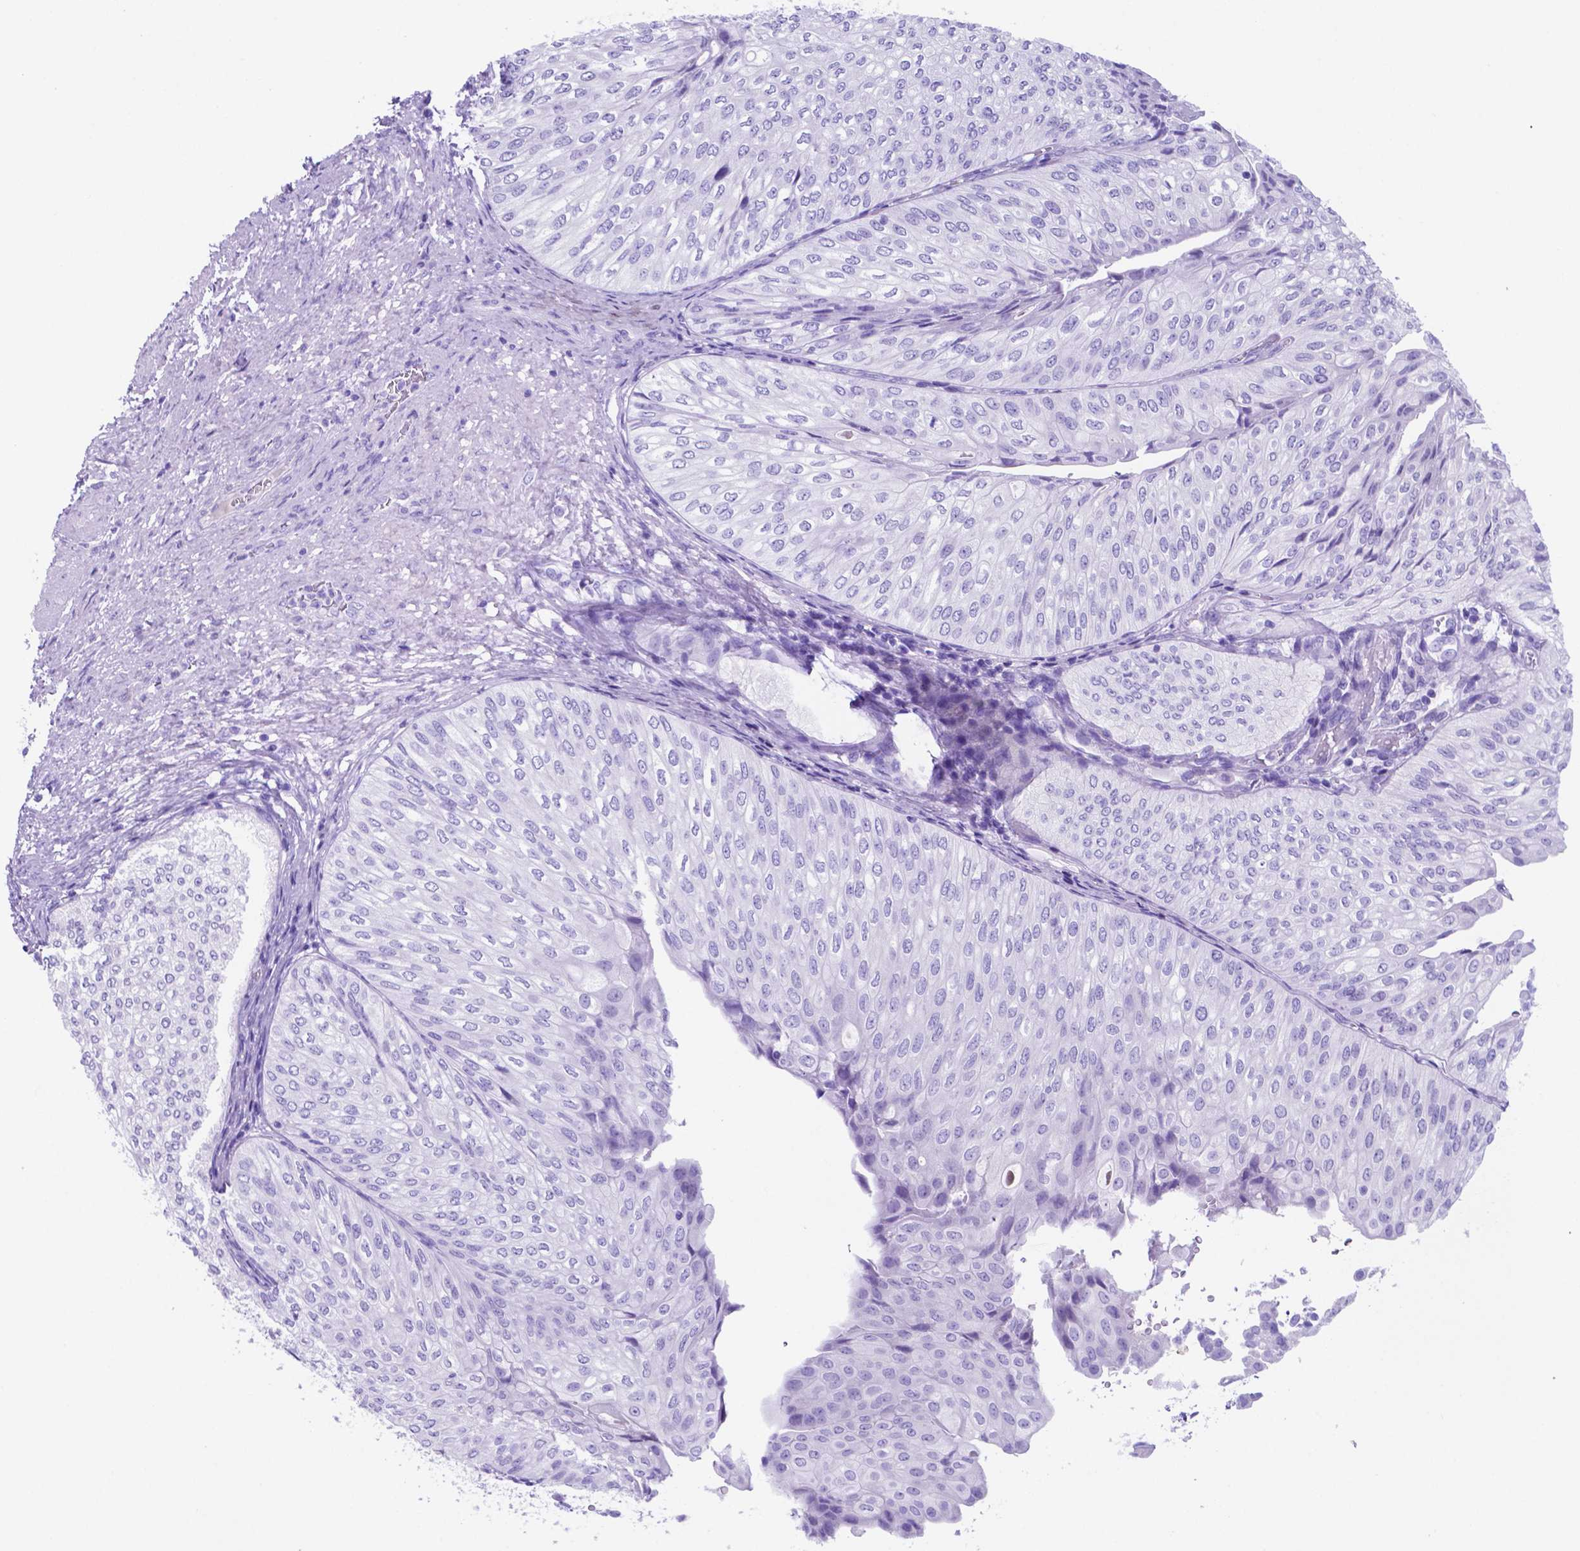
{"staining": {"intensity": "negative", "quantity": "none", "location": "none"}, "tissue": "urothelial cancer", "cell_type": "Tumor cells", "image_type": "cancer", "snomed": [{"axis": "morphology", "description": "Urothelial carcinoma, NOS"}, {"axis": "topography", "description": "Urinary bladder"}], "caption": "Urothelial cancer was stained to show a protein in brown. There is no significant positivity in tumor cells.", "gene": "DNAAF8", "patient": {"sex": "male", "age": 62}}